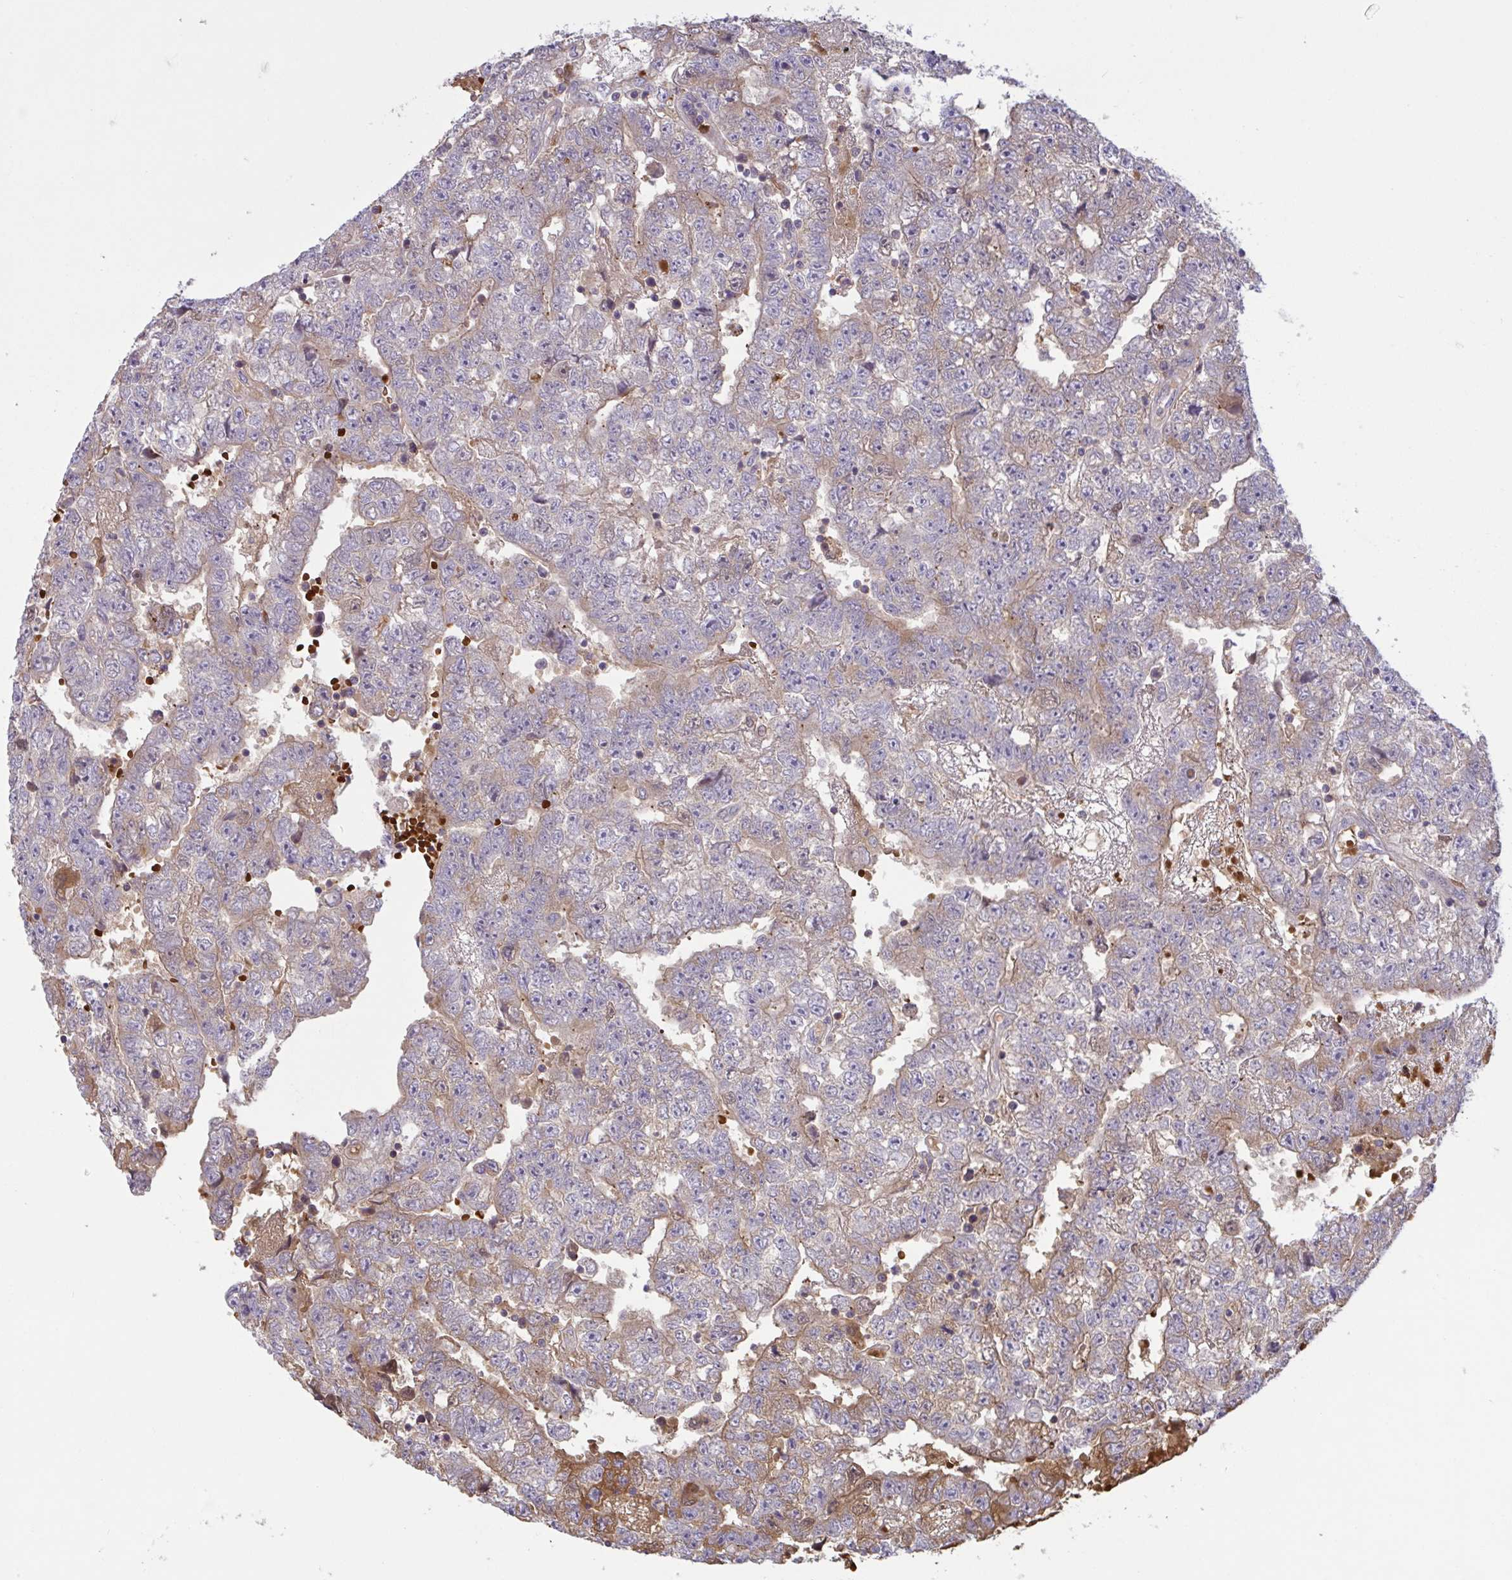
{"staining": {"intensity": "moderate", "quantity": "25%-75%", "location": "cytoplasmic/membranous"}, "tissue": "testis cancer", "cell_type": "Tumor cells", "image_type": "cancer", "snomed": [{"axis": "morphology", "description": "Carcinoma, Embryonal, NOS"}, {"axis": "topography", "description": "Testis"}], "caption": "Brown immunohistochemical staining in testis cancer (embryonal carcinoma) exhibits moderate cytoplasmic/membranous staining in about 25%-75% of tumor cells.", "gene": "IL1R1", "patient": {"sex": "male", "age": 25}}